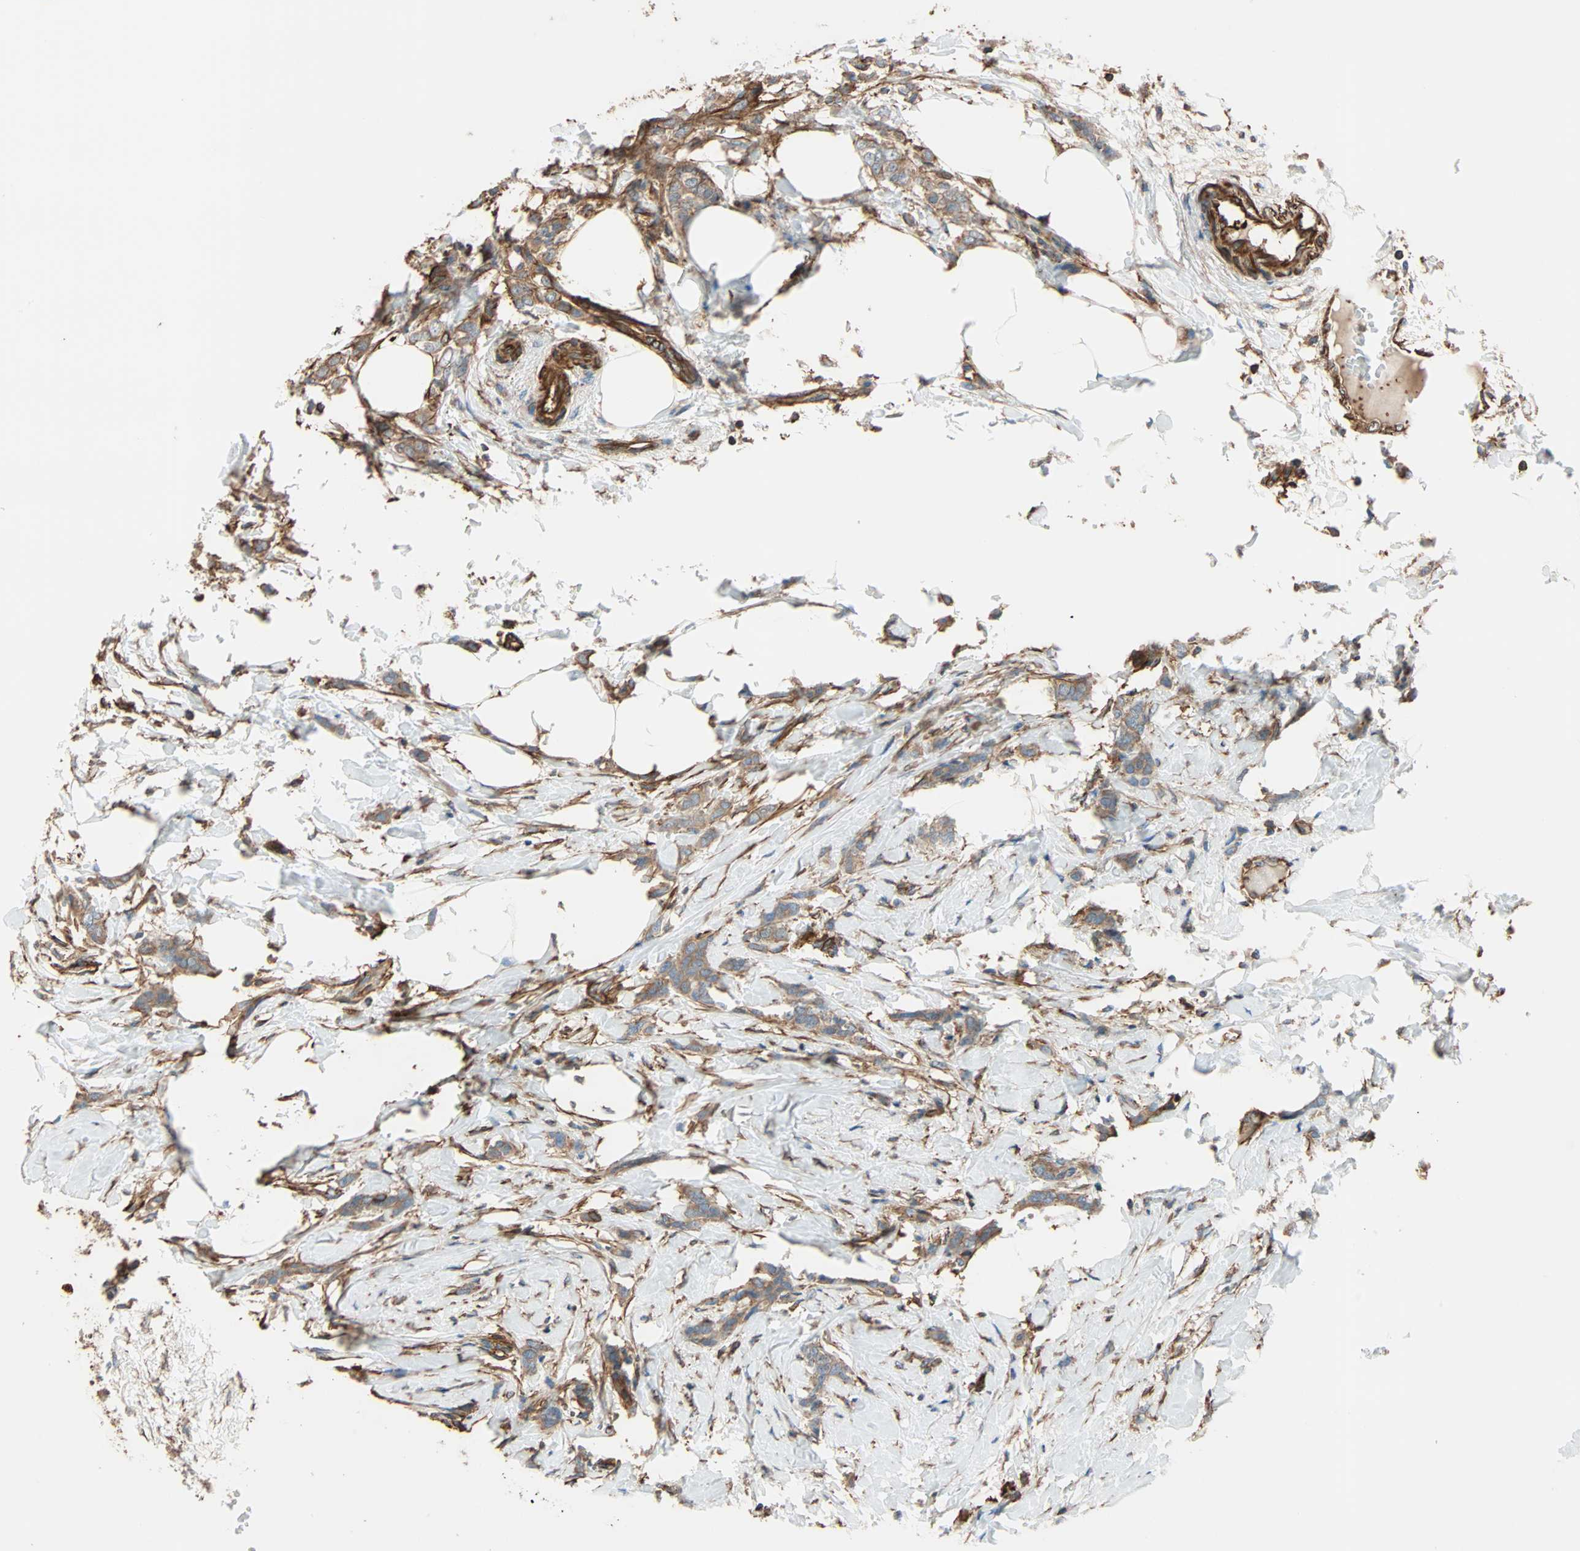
{"staining": {"intensity": "weak", "quantity": ">75%", "location": "cytoplasmic/membranous"}, "tissue": "breast cancer", "cell_type": "Tumor cells", "image_type": "cancer", "snomed": [{"axis": "morphology", "description": "Lobular carcinoma, in situ"}, {"axis": "morphology", "description": "Lobular carcinoma"}, {"axis": "topography", "description": "Breast"}], "caption": "Approximately >75% of tumor cells in breast cancer demonstrate weak cytoplasmic/membranous protein positivity as visualized by brown immunohistochemical staining.", "gene": "GALNT10", "patient": {"sex": "female", "age": 41}}